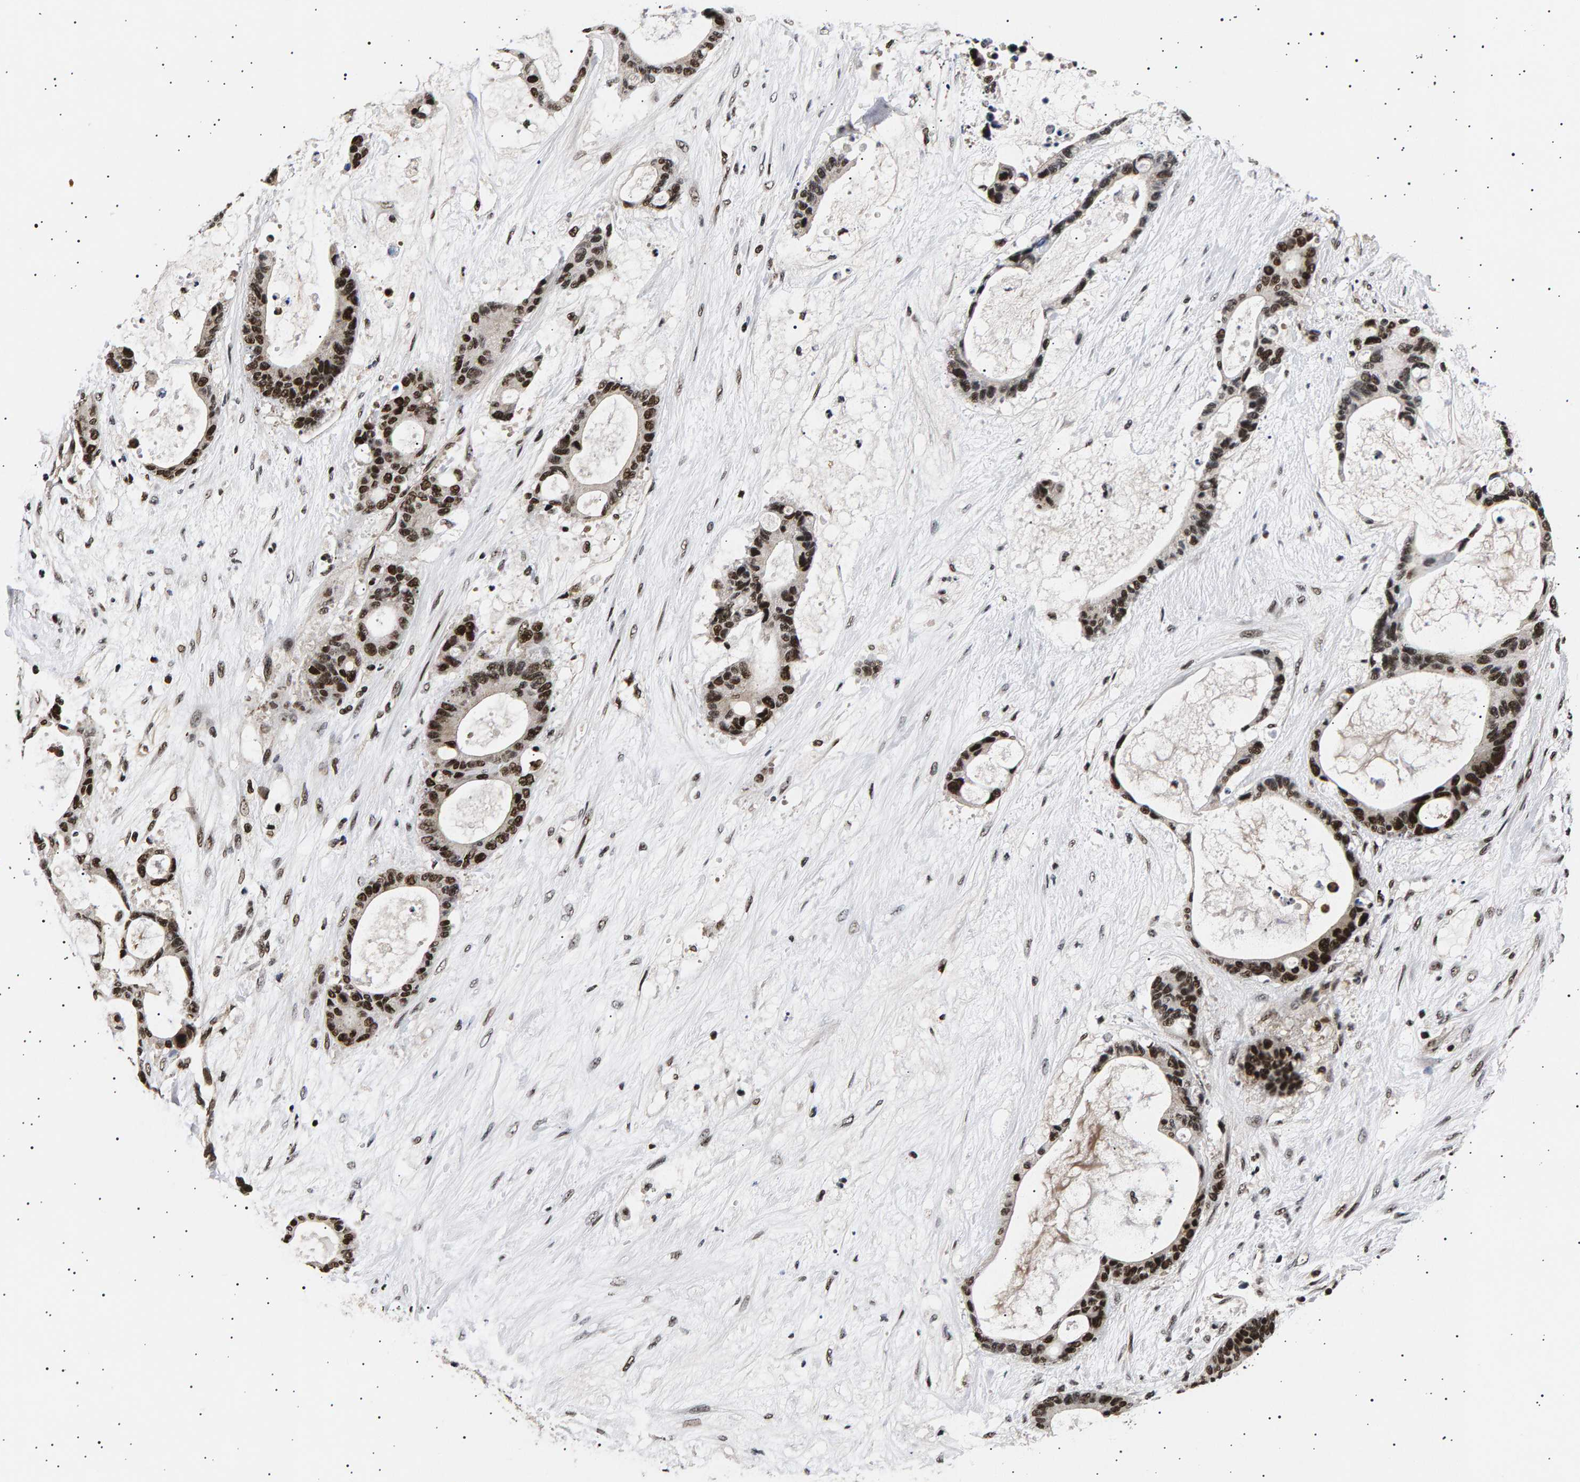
{"staining": {"intensity": "strong", "quantity": ">75%", "location": "nuclear"}, "tissue": "liver cancer", "cell_type": "Tumor cells", "image_type": "cancer", "snomed": [{"axis": "morphology", "description": "Cholangiocarcinoma"}, {"axis": "topography", "description": "Liver"}], "caption": "Human cholangiocarcinoma (liver) stained for a protein (brown) shows strong nuclear positive expression in approximately >75% of tumor cells.", "gene": "ANKRD40", "patient": {"sex": "female", "age": 73}}